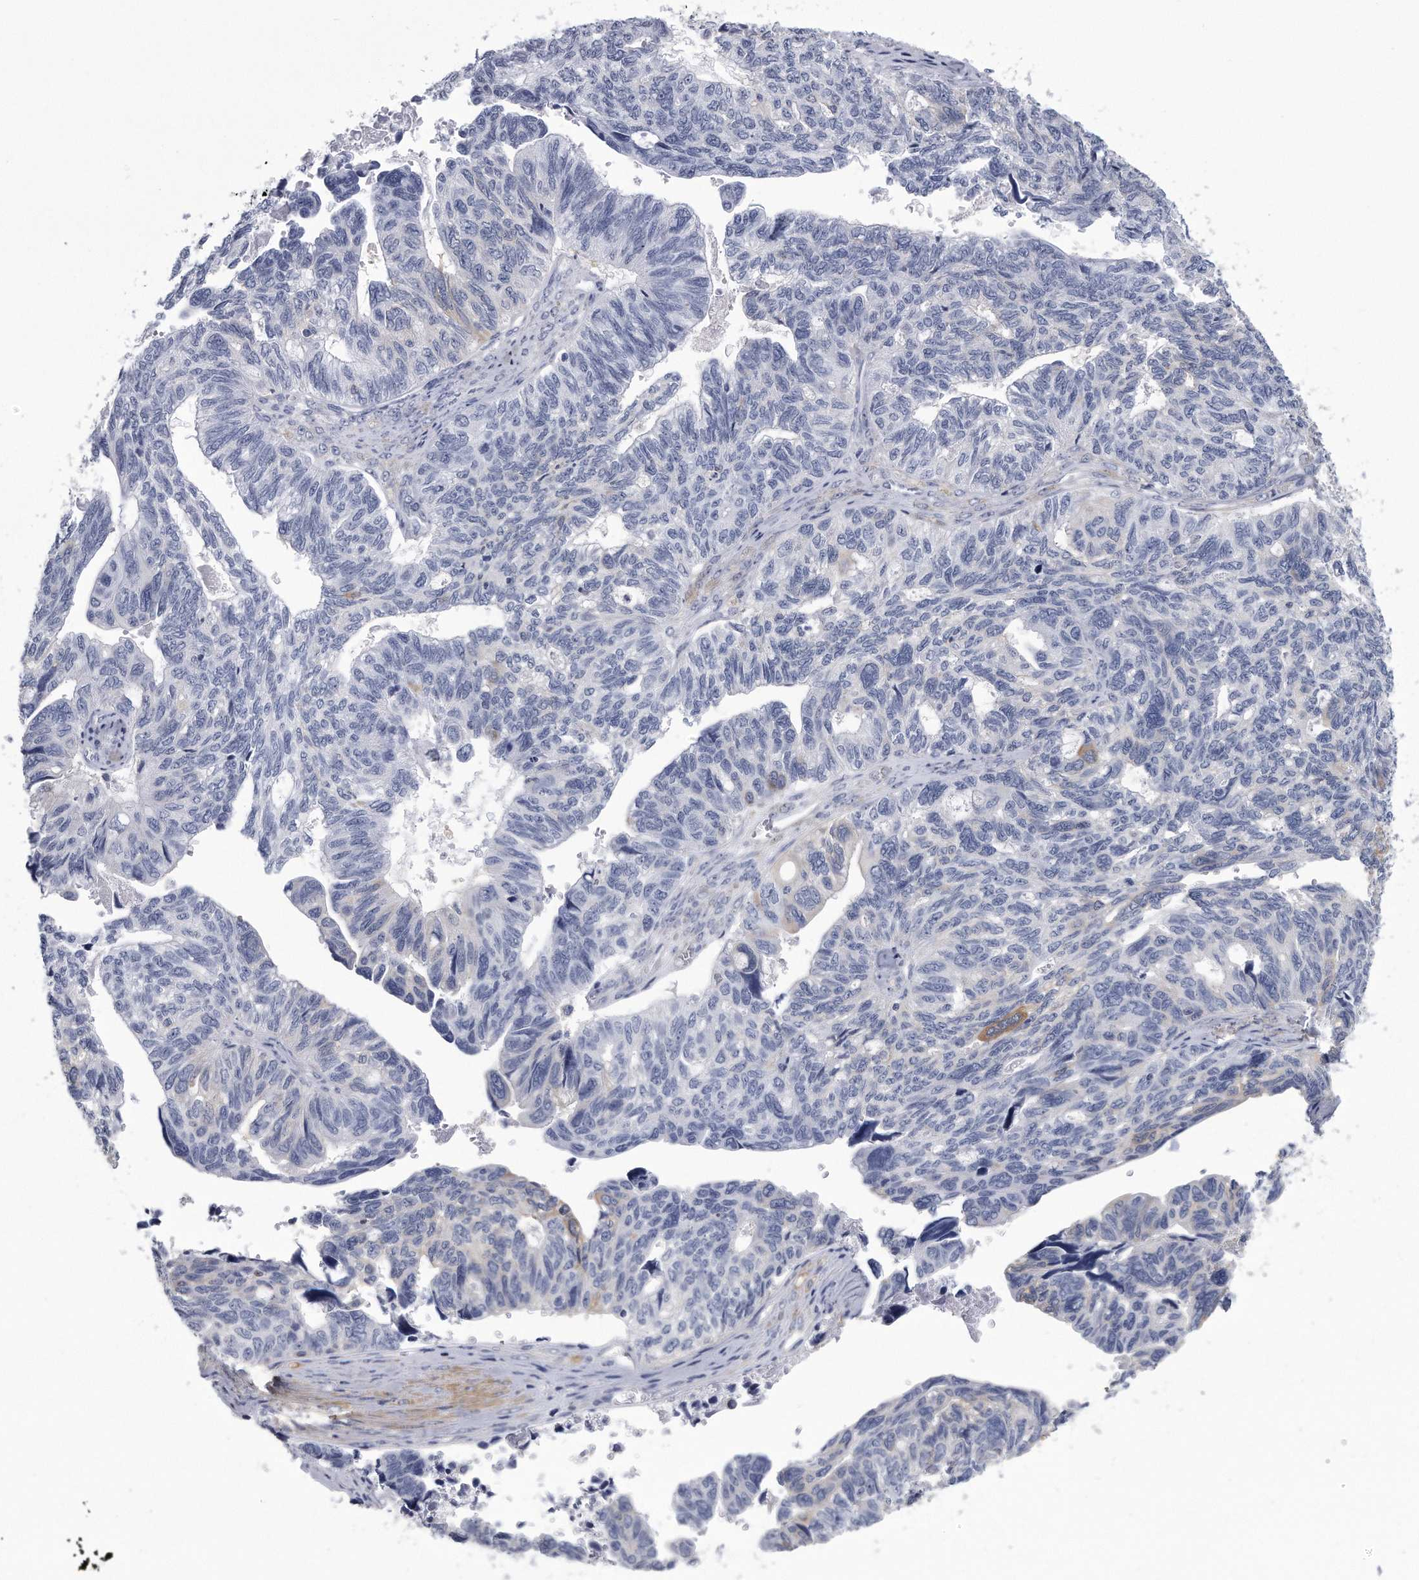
{"staining": {"intensity": "negative", "quantity": "none", "location": "none"}, "tissue": "ovarian cancer", "cell_type": "Tumor cells", "image_type": "cancer", "snomed": [{"axis": "morphology", "description": "Cystadenocarcinoma, serous, NOS"}, {"axis": "topography", "description": "Ovary"}], "caption": "The micrograph shows no significant staining in tumor cells of ovarian cancer (serous cystadenocarcinoma).", "gene": "PYGB", "patient": {"sex": "female", "age": 79}}